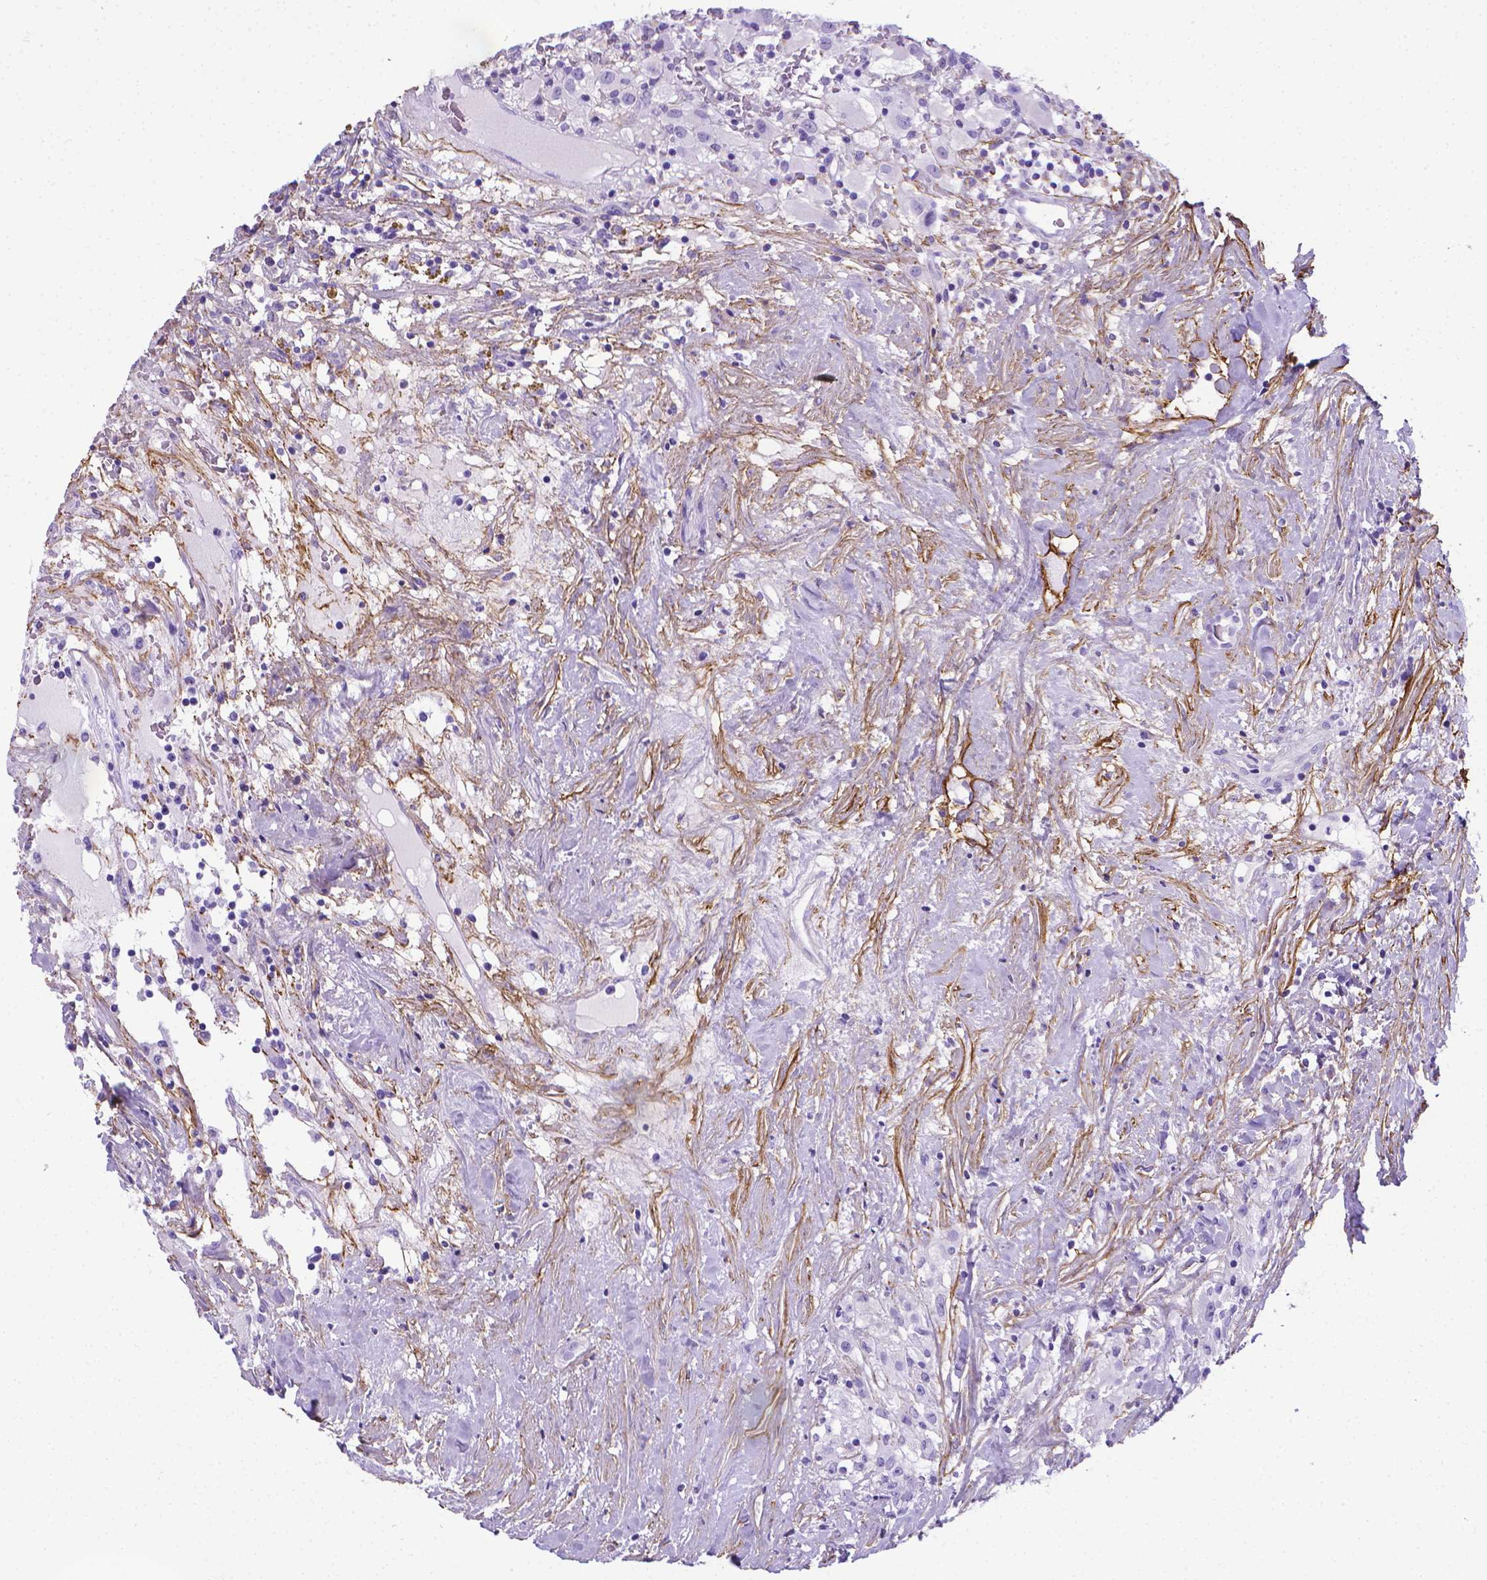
{"staining": {"intensity": "negative", "quantity": "none", "location": "none"}, "tissue": "renal cancer", "cell_type": "Tumor cells", "image_type": "cancer", "snomed": [{"axis": "morphology", "description": "Adenocarcinoma, NOS"}, {"axis": "topography", "description": "Kidney"}], "caption": "An image of human renal cancer is negative for staining in tumor cells. Nuclei are stained in blue.", "gene": "MFAP2", "patient": {"sex": "female", "age": 67}}